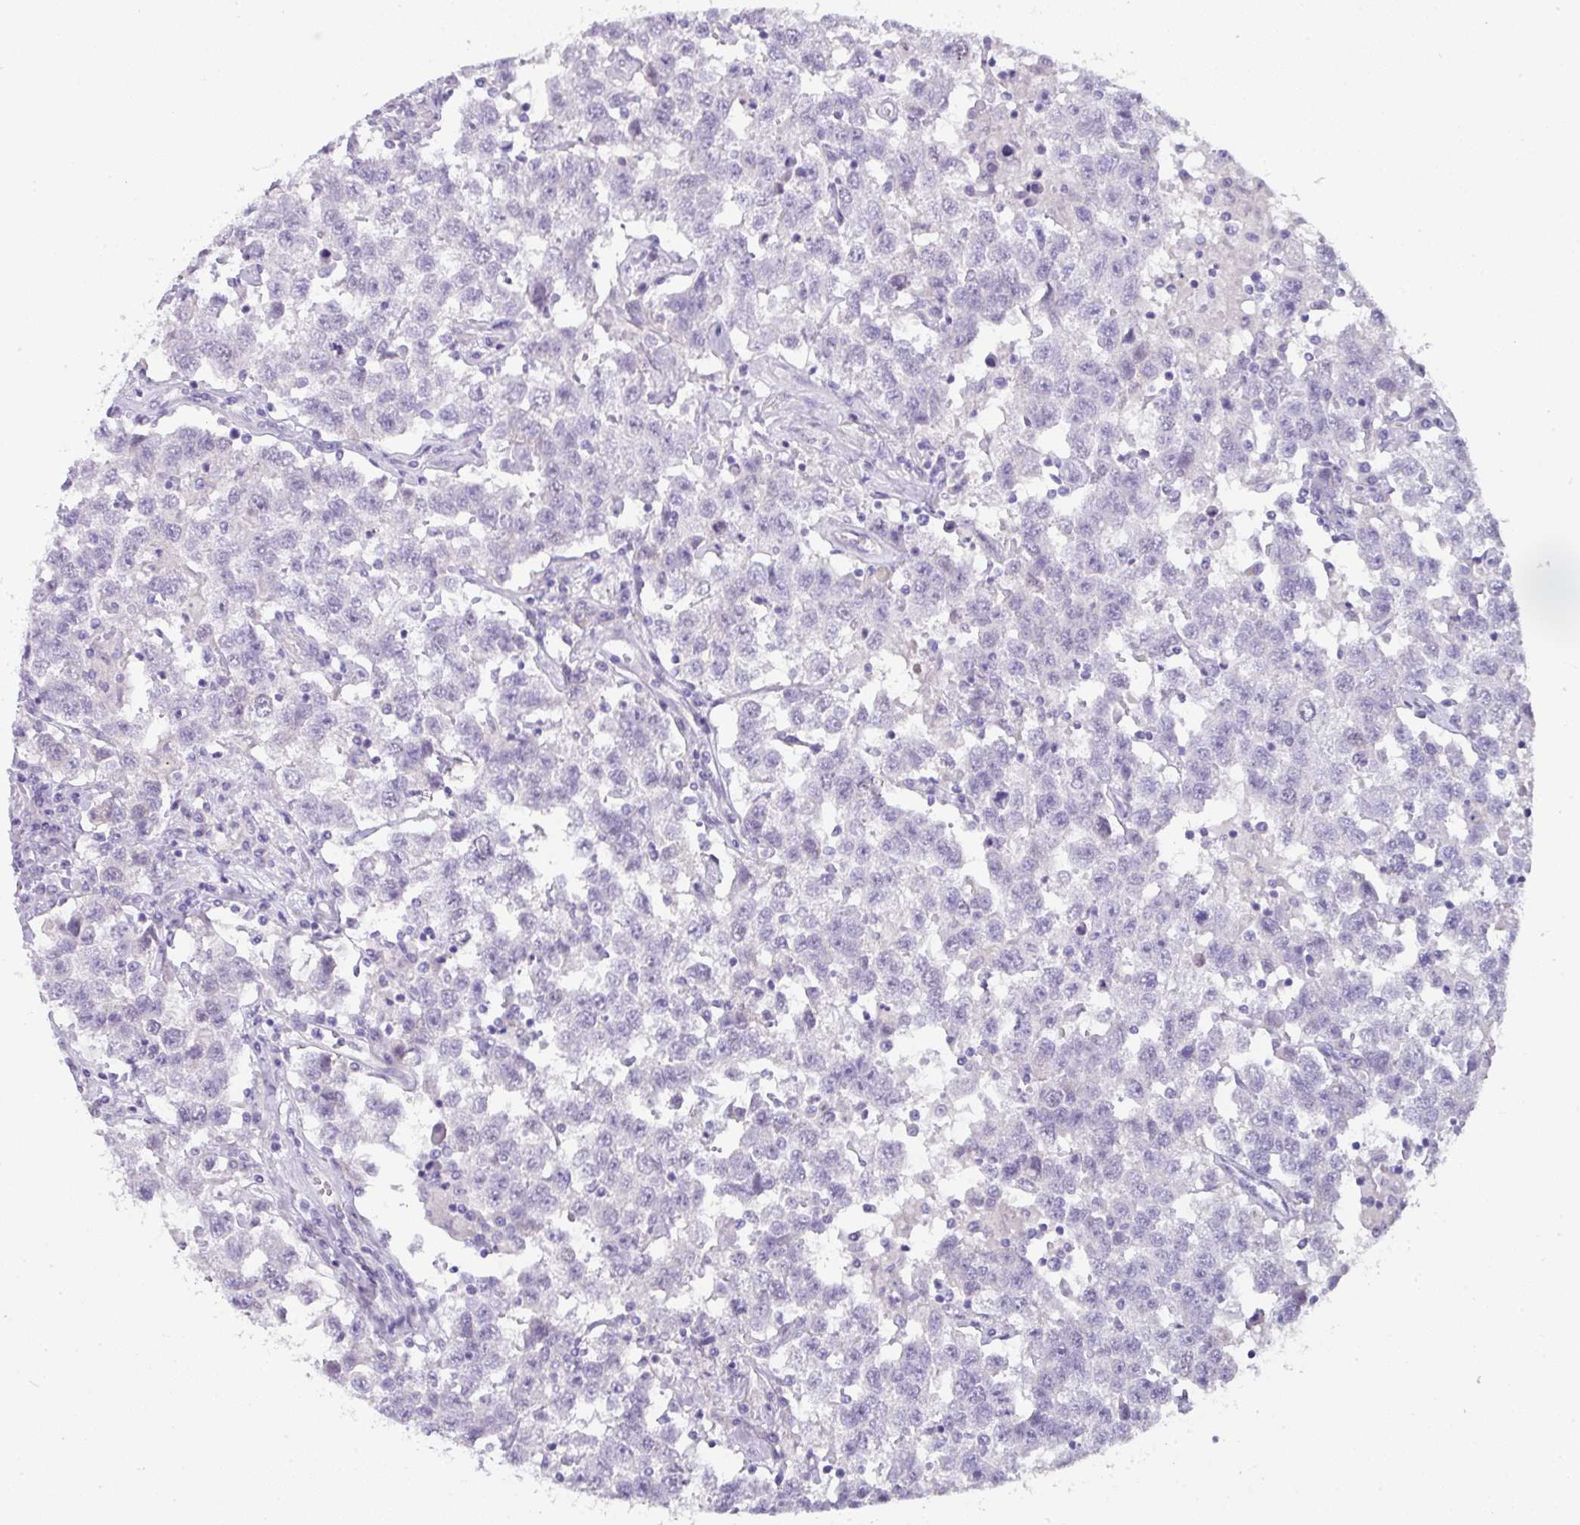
{"staining": {"intensity": "negative", "quantity": "none", "location": "none"}, "tissue": "testis cancer", "cell_type": "Tumor cells", "image_type": "cancer", "snomed": [{"axis": "morphology", "description": "Seminoma, NOS"}, {"axis": "topography", "description": "Testis"}], "caption": "There is no significant positivity in tumor cells of testis cancer.", "gene": "OR52N1", "patient": {"sex": "male", "age": 41}}